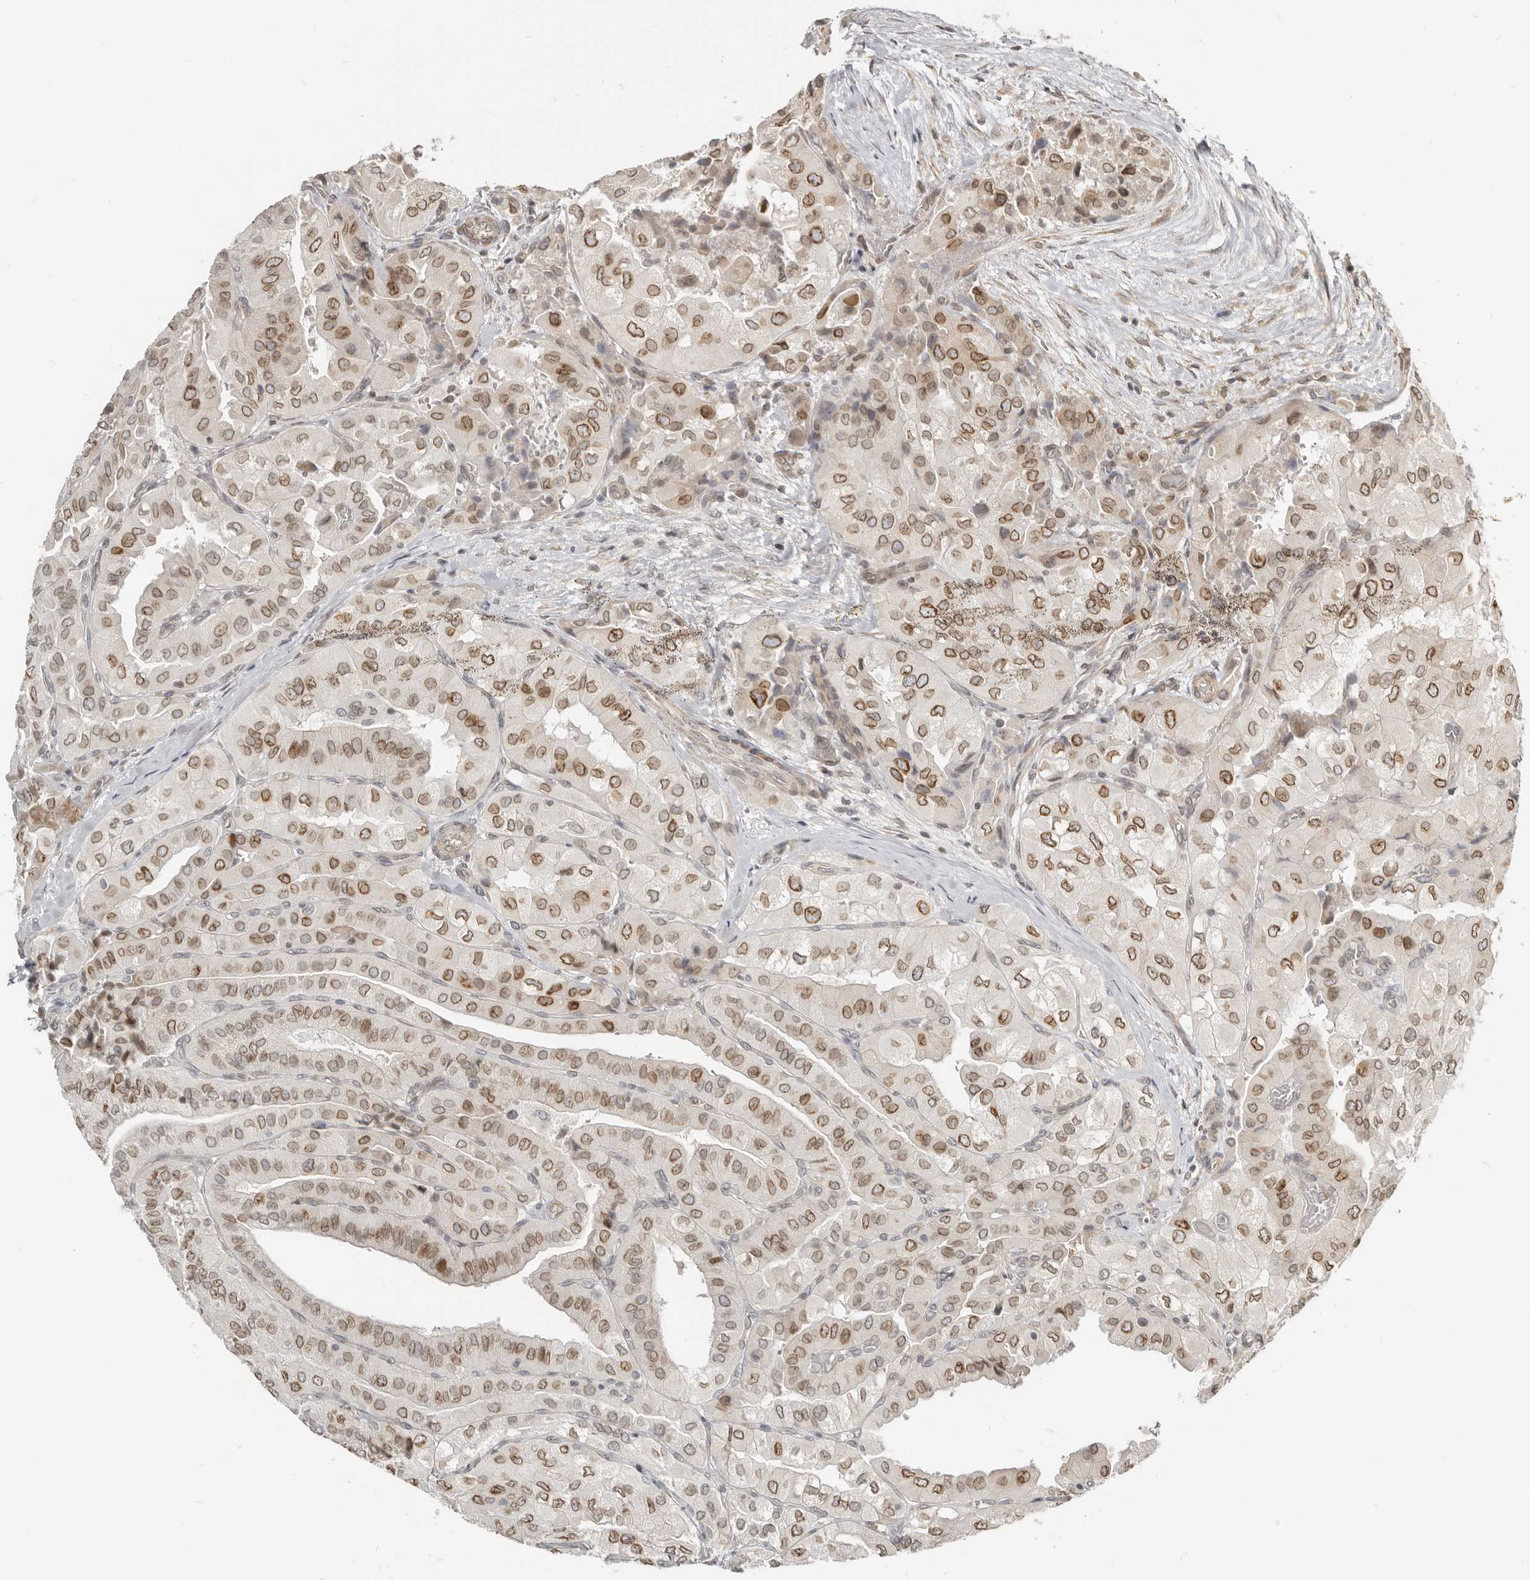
{"staining": {"intensity": "moderate", "quantity": ">75%", "location": "cytoplasmic/membranous,nuclear"}, "tissue": "thyroid cancer", "cell_type": "Tumor cells", "image_type": "cancer", "snomed": [{"axis": "morphology", "description": "Papillary adenocarcinoma, NOS"}, {"axis": "topography", "description": "Thyroid gland"}], "caption": "Thyroid papillary adenocarcinoma tissue displays moderate cytoplasmic/membranous and nuclear positivity in about >75% of tumor cells (Stains: DAB in brown, nuclei in blue, Microscopy: brightfield microscopy at high magnification).", "gene": "NUP153", "patient": {"sex": "female", "age": 59}}